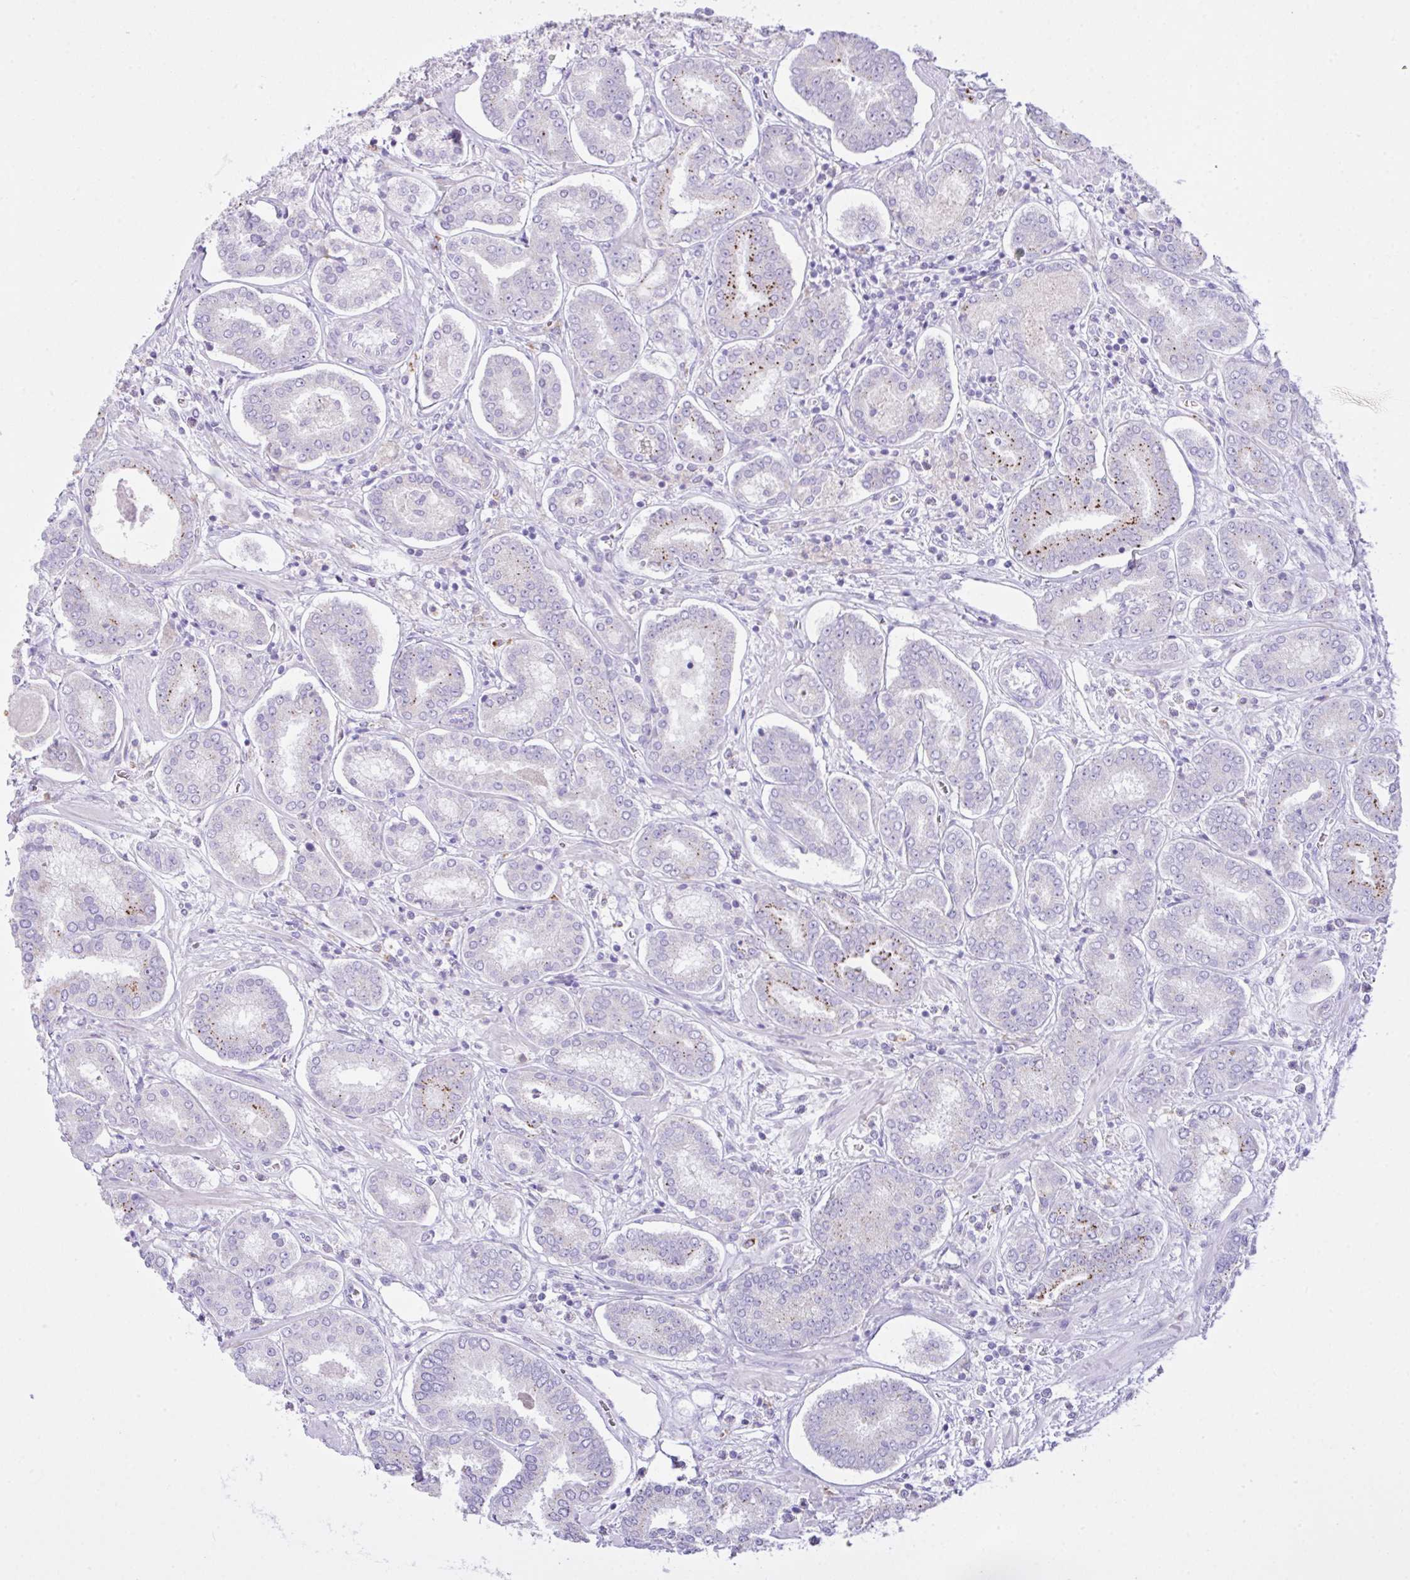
{"staining": {"intensity": "strong", "quantity": "<25%", "location": "cytoplasmic/membranous"}, "tissue": "prostate cancer", "cell_type": "Tumor cells", "image_type": "cancer", "snomed": [{"axis": "morphology", "description": "Adenocarcinoma, High grade"}, {"axis": "topography", "description": "Prostate"}], "caption": "Immunohistochemical staining of prostate cancer (adenocarcinoma (high-grade)) exhibits medium levels of strong cytoplasmic/membranous expression in about <25% of tumor cells.", "gene": "CST11", "patient": {"sex": "male", "age": 72}}